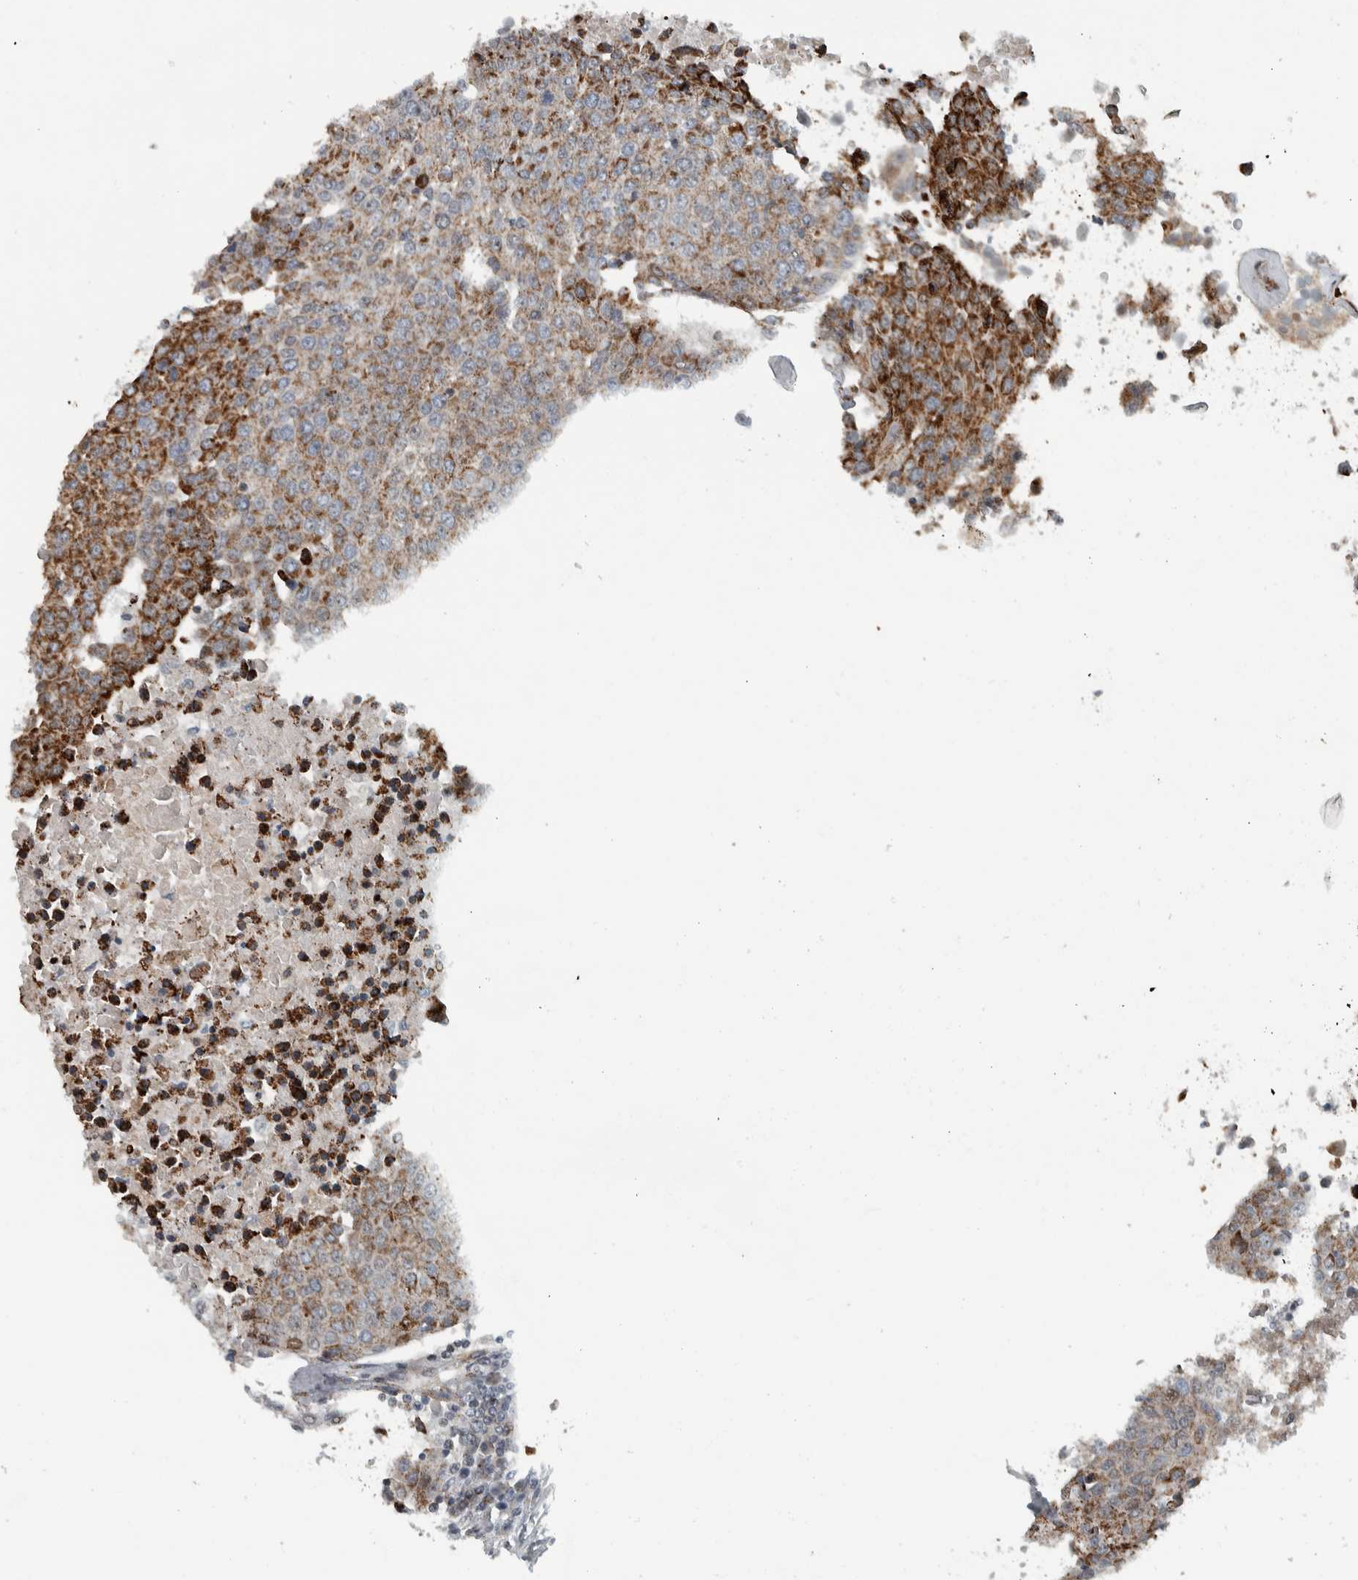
{"staining": {"intensity": "moderate", "quantity": ">75%", "location": "cytoplasmic/membranous"}, "tissue": "urothelial cancer", "cell_type": "Tumor cells", "image_type": "cancer", "snomed": [{"axis": "morphology", "description": "Urothelial carcinoma, High grade"}, {"axis": "topography", "description": "Urinary bladder"}], "caption": "An IHC image of neoplastic tissue is shown. Protein staining in brown labels moderate cytoplasmic/membranous positivity in high-grade urothelial carcinoma within tumor cells.", "gene": "PPM1K", "patient": {"sex": "female", "age": 85}}